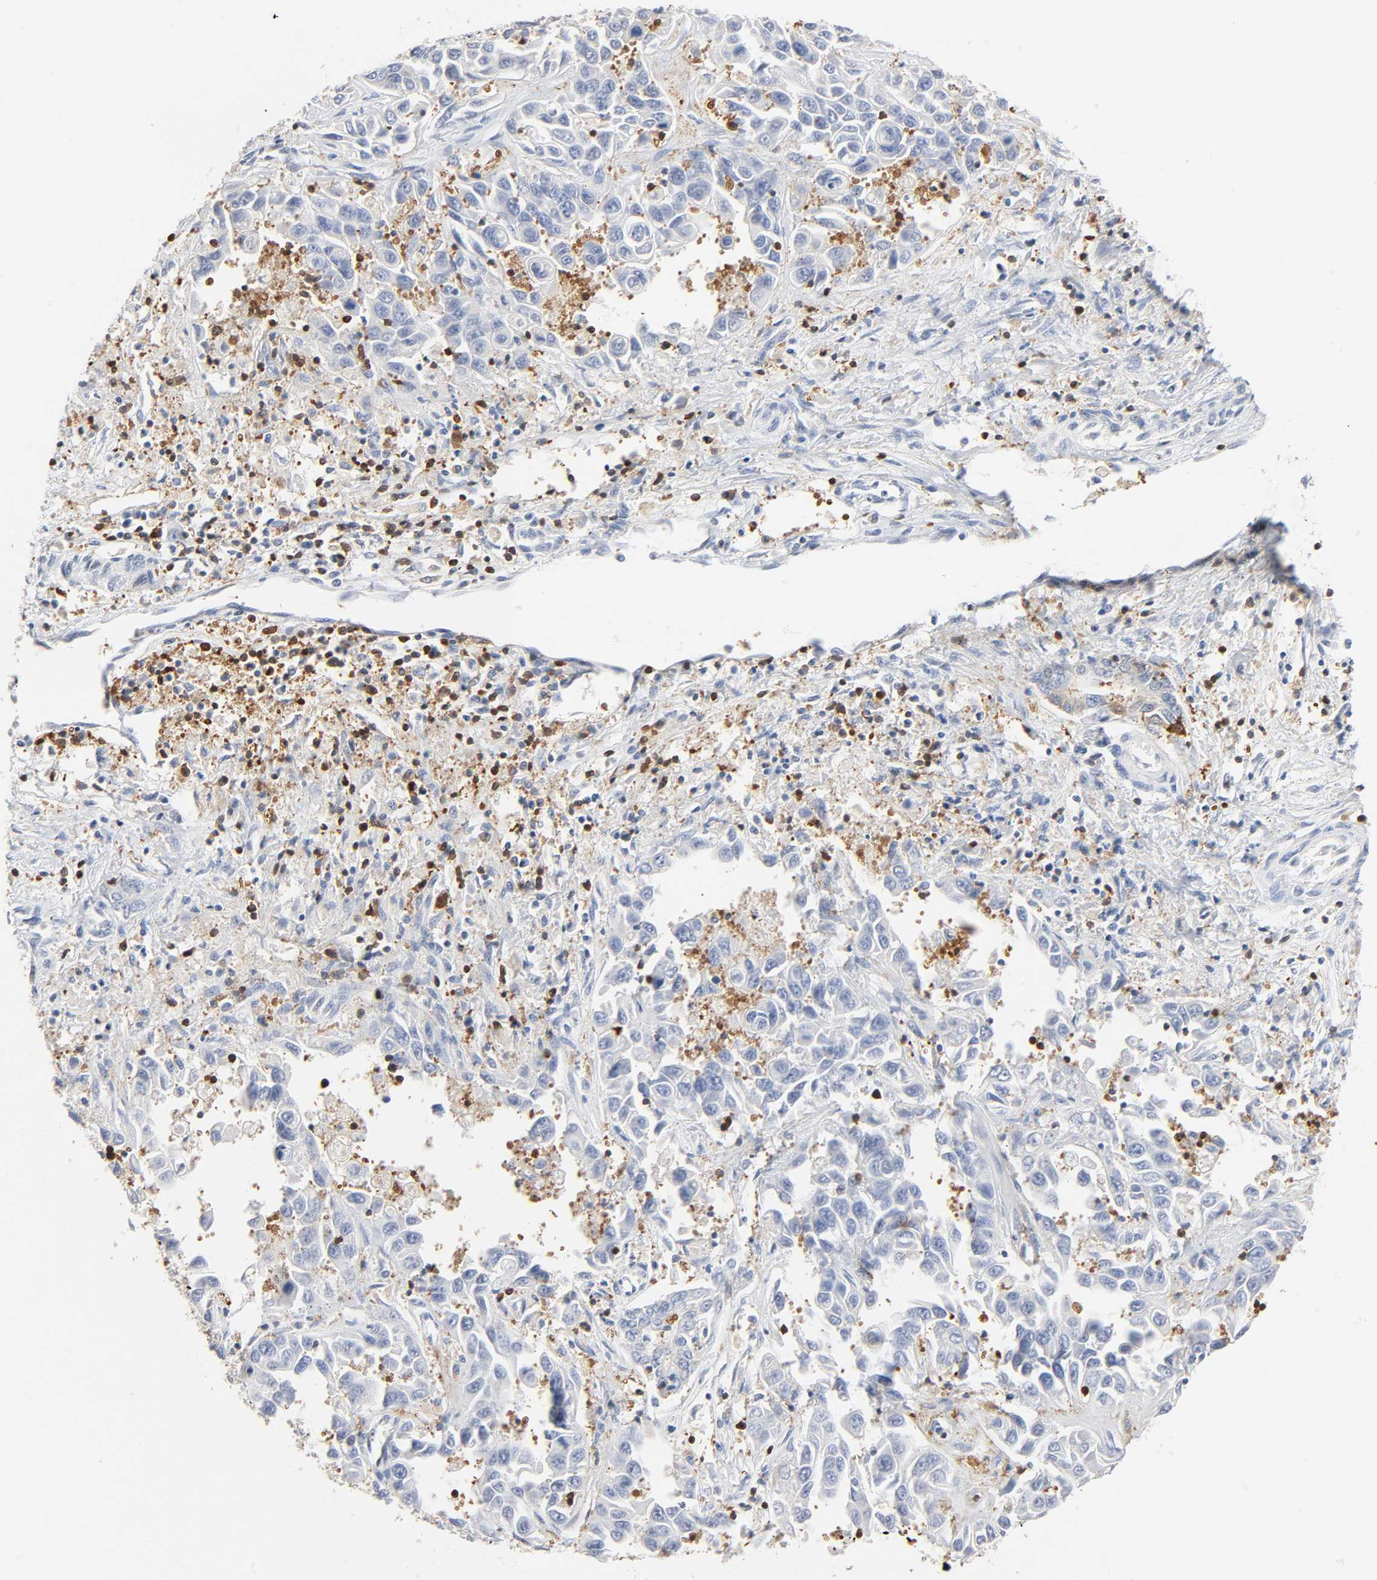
{"staining": {"intensity": "negative", "quantity": "none", "location": "none"}, "tissue": "liver cancer", "cell_type": "Tumor cells", "image_type": "cancer", "snomed": [{"axis": "morphology", "description": "Cholangiocarcinoma"}, {"axis": "topography", "description": "Liver"}], "caption": "Immunohistochemistry (IHC) of liver cholangiocarcinoma exhibits no positivity in tumor cells.", "gene": "BIN1", "patient": {"sex": "female", "age": 52}}